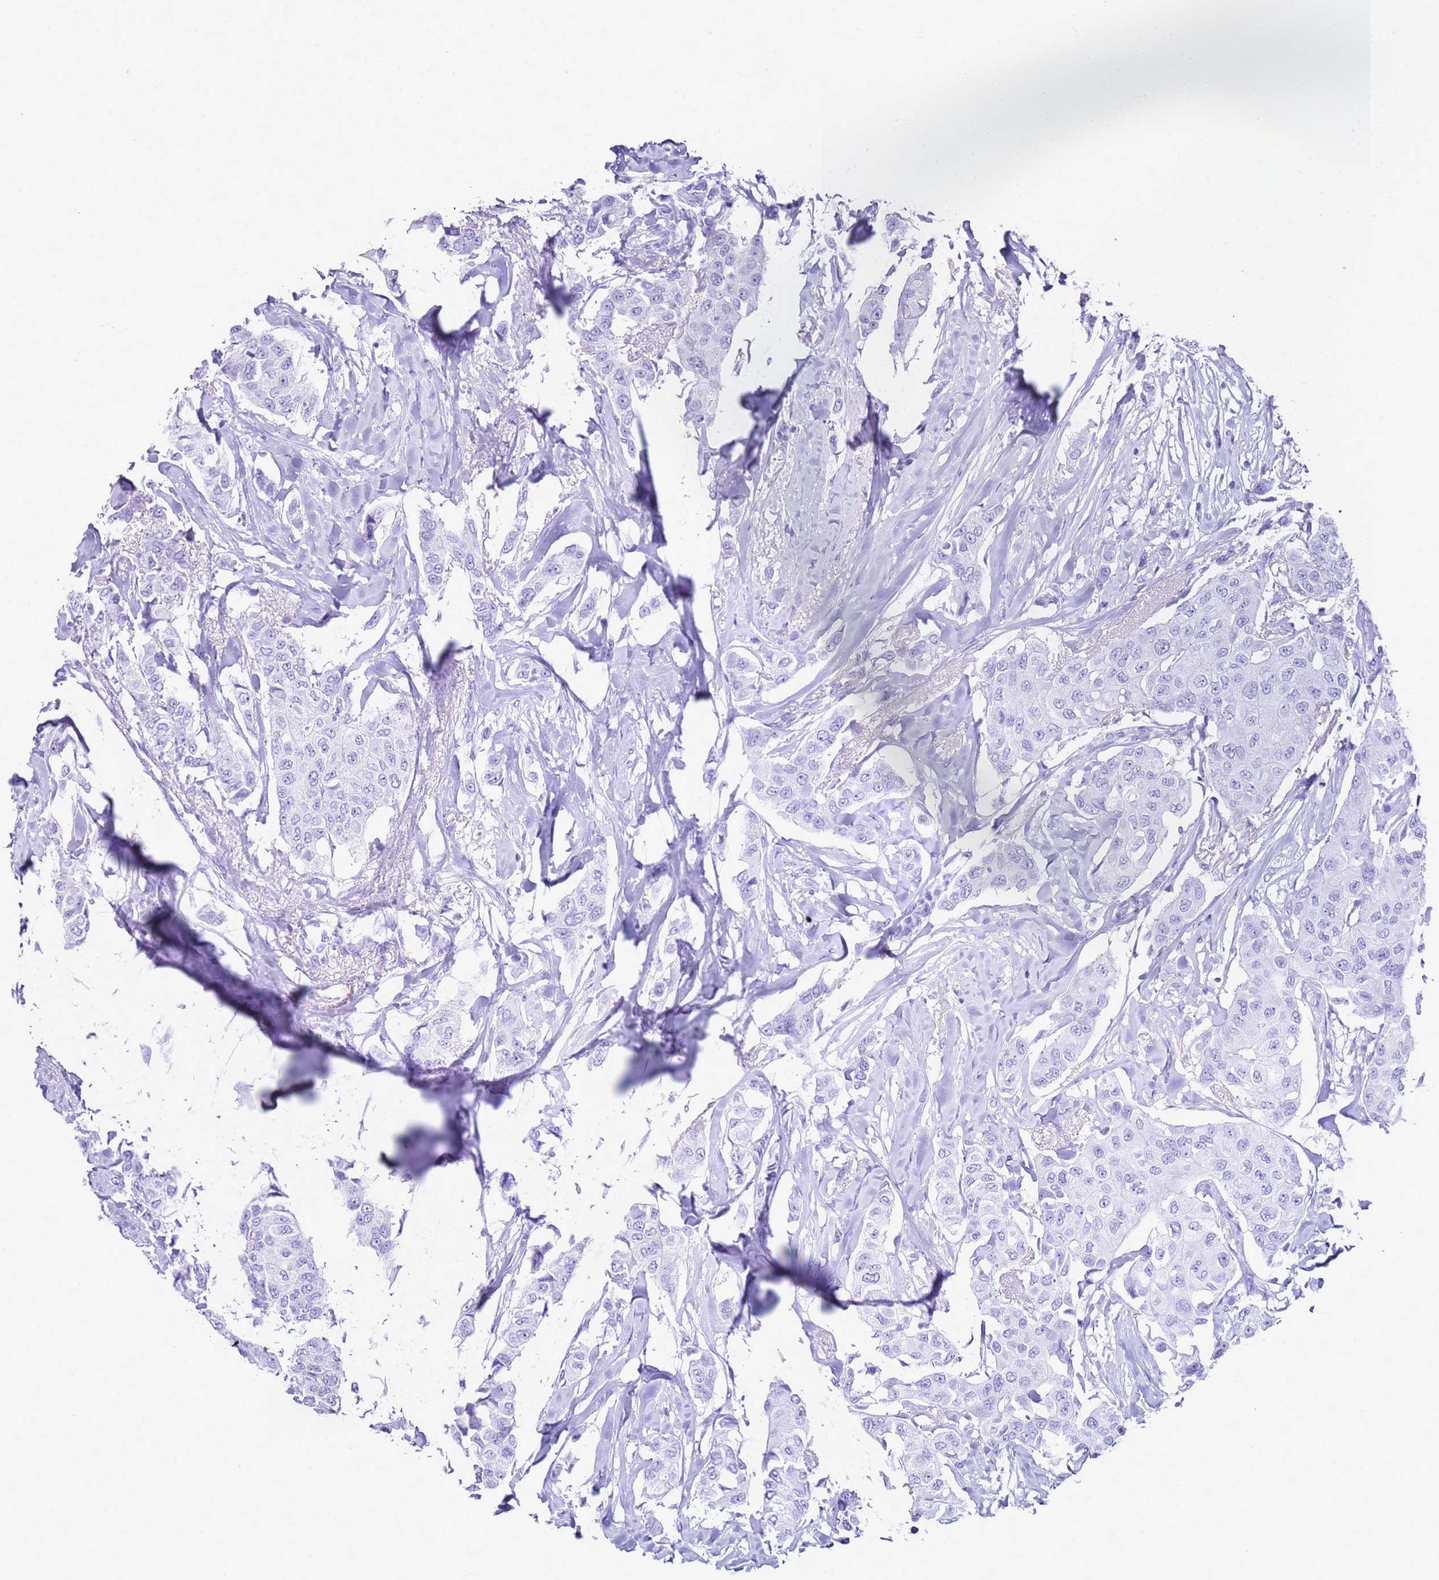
{"staining": {"intensity": "negative", "quantity": "none", "location": "none"}, "tissue": "breast cancer", "cell_type": "Tumor cells", "image_type": "cancer", "snomed": [{"axis": "morphology", "description": "Duct carcinoma"}, {"axis": "topography", "description": "Breast"}], "caption": "Tumor cells are negative for brown protein staining in breast cancer (intraductal carcinoma). The staining is performed using DAB brown chromogen with nuclei counter-stained in using hematoxylin.", "gene": "CA8", "patient": {"sex": "female", "age": 80}}